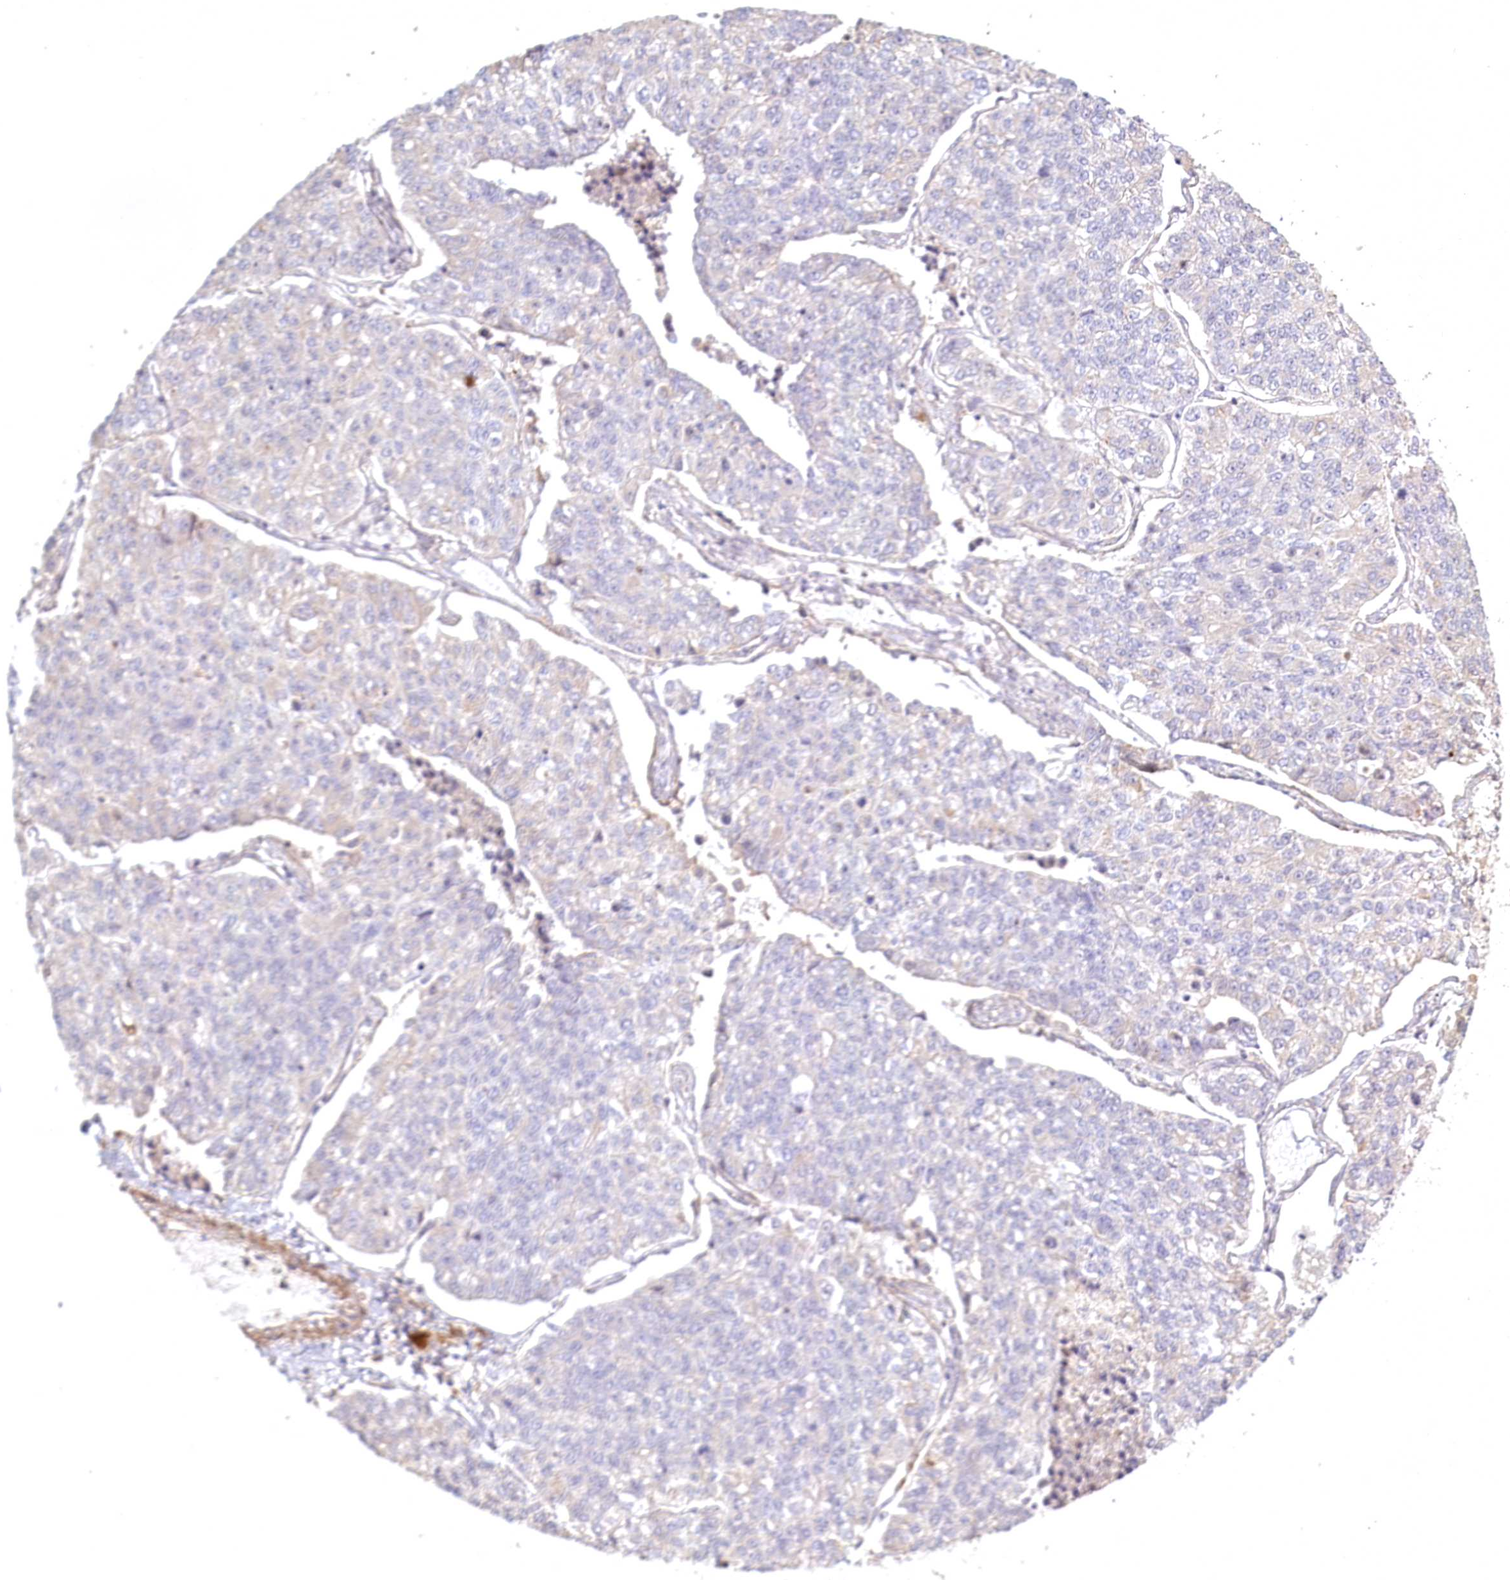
{"staining": {"intensity": "negative", "quantity": "none", "location": "none"}, "tissue": "lung cancer", "cell_type": "Tumor cells", "image_type": "cancer", "snomed": [{"axis": "morphology", "description": "Adenocarcinoma, NOS"}, {"axis": "topography", "description": "Lung"}], "caption": "Human adenocarcinoma (lung) stained for a protein using IHC exhibits no expression in tumor cells.", "gene": "INPP4B", "patient": {"sex": "male", "age": 49}}